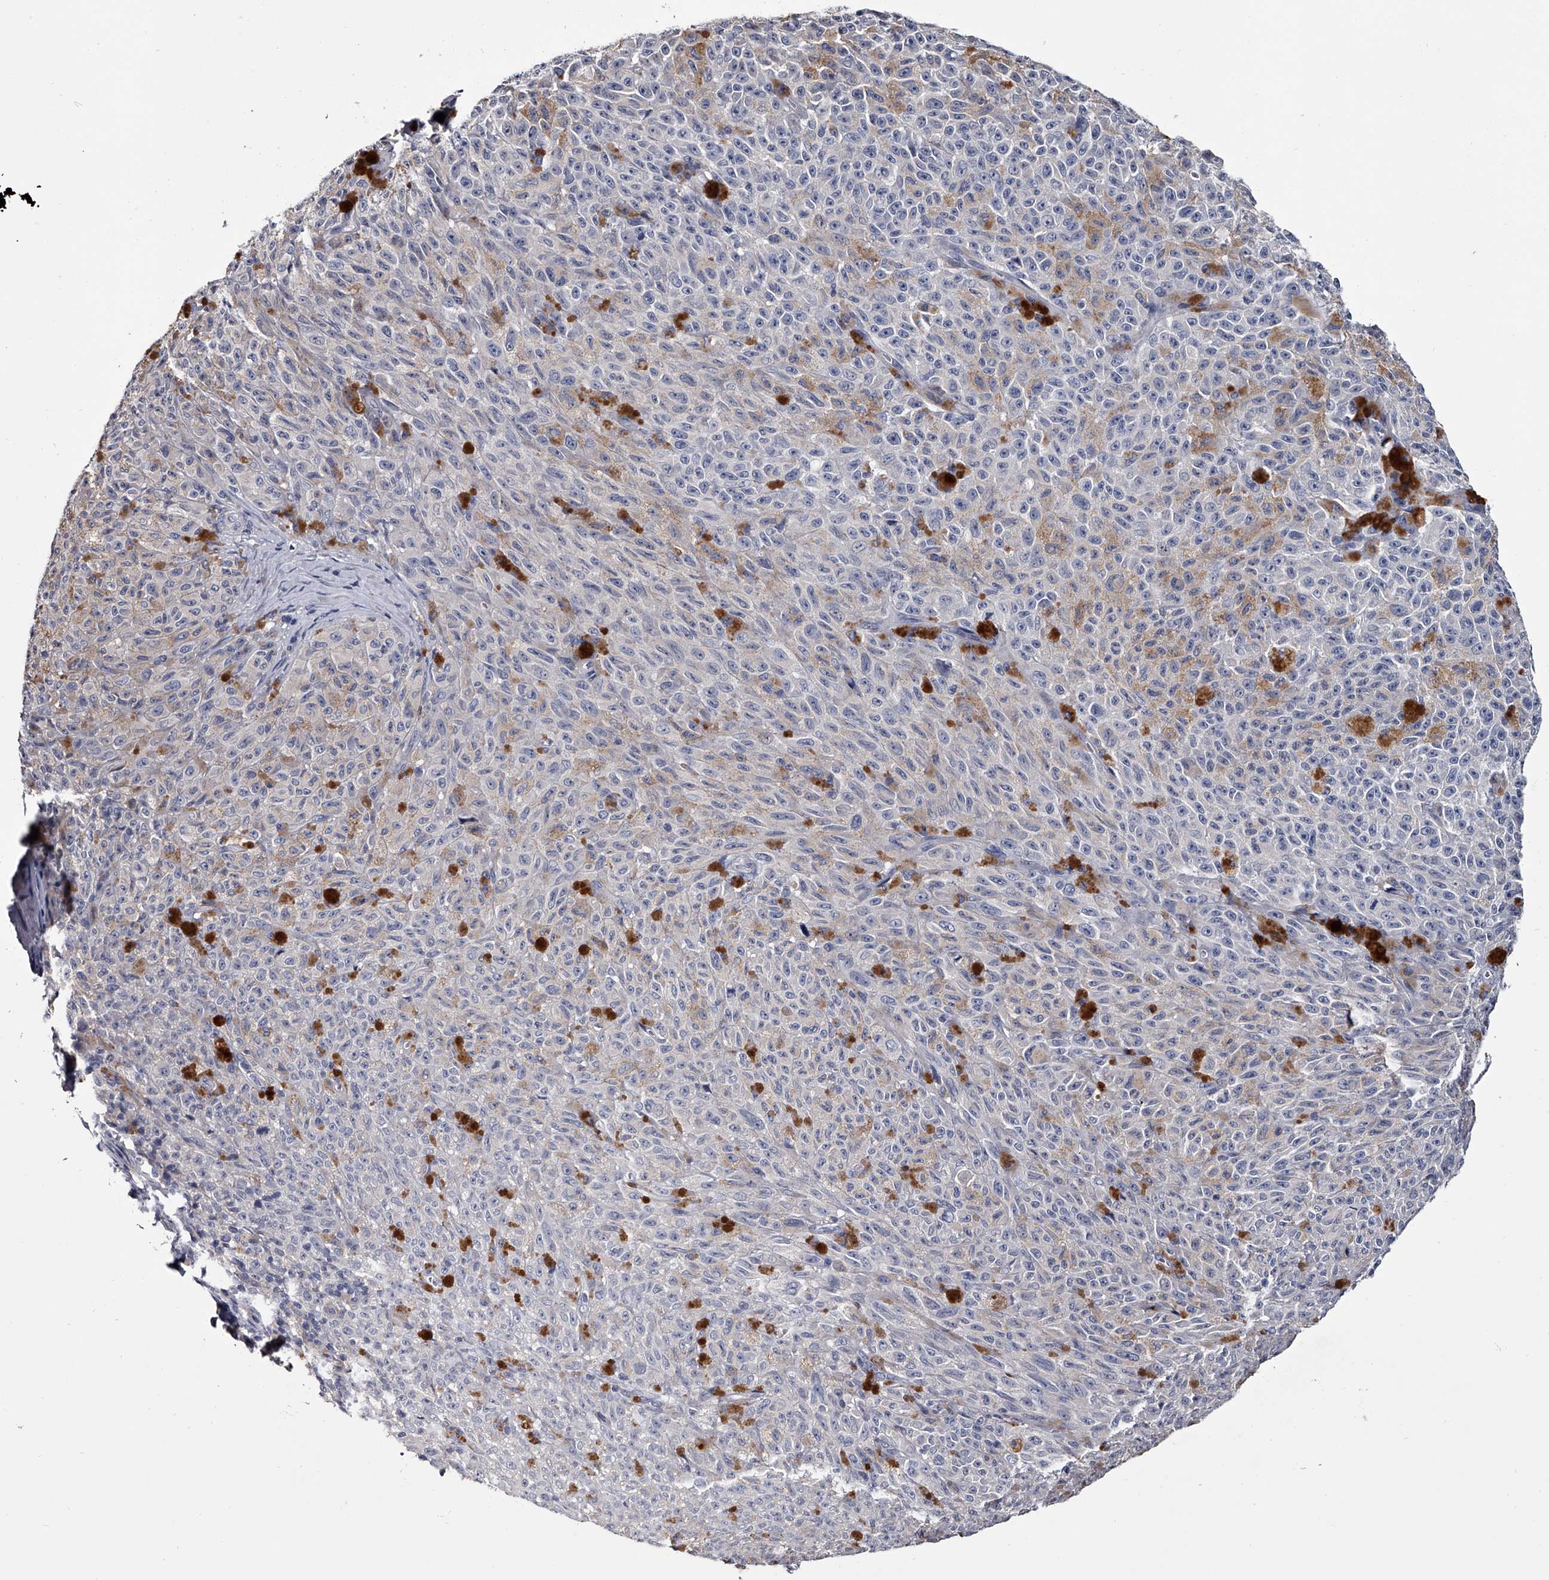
{"staining": {"intensity": "negative", "quantity": "none", "location": "none"}, "tissue": "melanoma", "cell_type": "Tumor cells", "image_type": "cancer", "snomed": [{"axis": "morphology", "description": "Malignant melanoma, NOS"}, {"axis": "topography", "description": "Skin"}], "caption": "Immunohistochemical staining of melanoma demonstrates no significant staining in tumor cells. (DAB (3,3'-diaminobenzidine) IHC with hematoxylin counter stain).", "gene": "GAPVD1", "patient": {"sex": "female", "age": 82}}